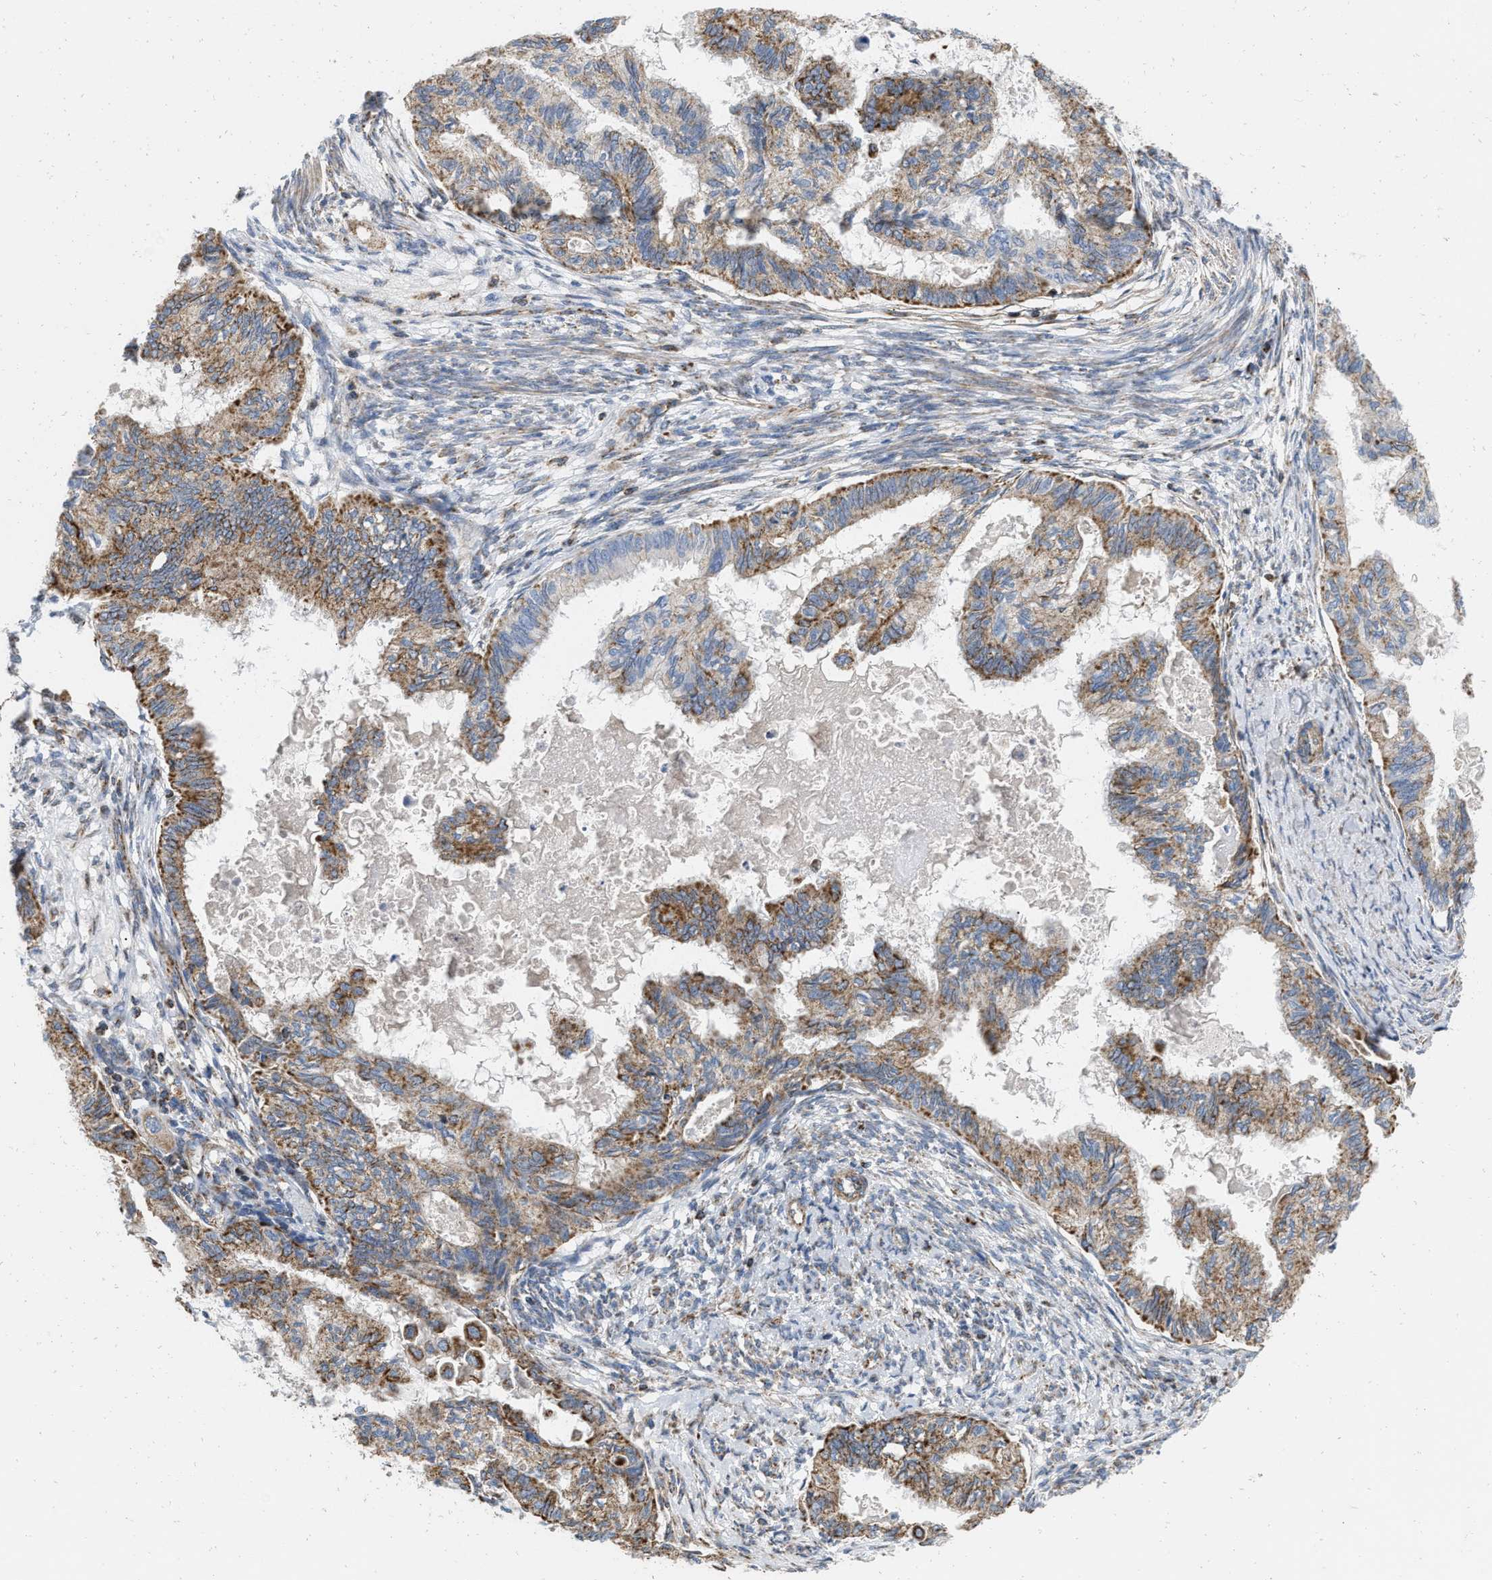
{"staining": {"intensity": "moderate", "quantity": ">75%", "location": "cytoplasmic/membranous"}, "tissue": "cervical cancer", "cell_type": "Tumor cells", "image_type": "cancer", "snomed": [{"axis": "morphology", "description": "Normal tissue, NOS"}, {"axis": "morphology", "description": "Adenocarcinoma, NOS"}, {"axis": "topography", "description": "Cervix"}, {"axis": "topography", "description": "Endometrium"}], "caption": "Tumor cells demonstrate medium levels of moderate cytoplasmic/membranous expression in approximately >75% of cells in cervical cancer.", "gene": "GRB10", "patient": {"sex": "female", "age": 86}}